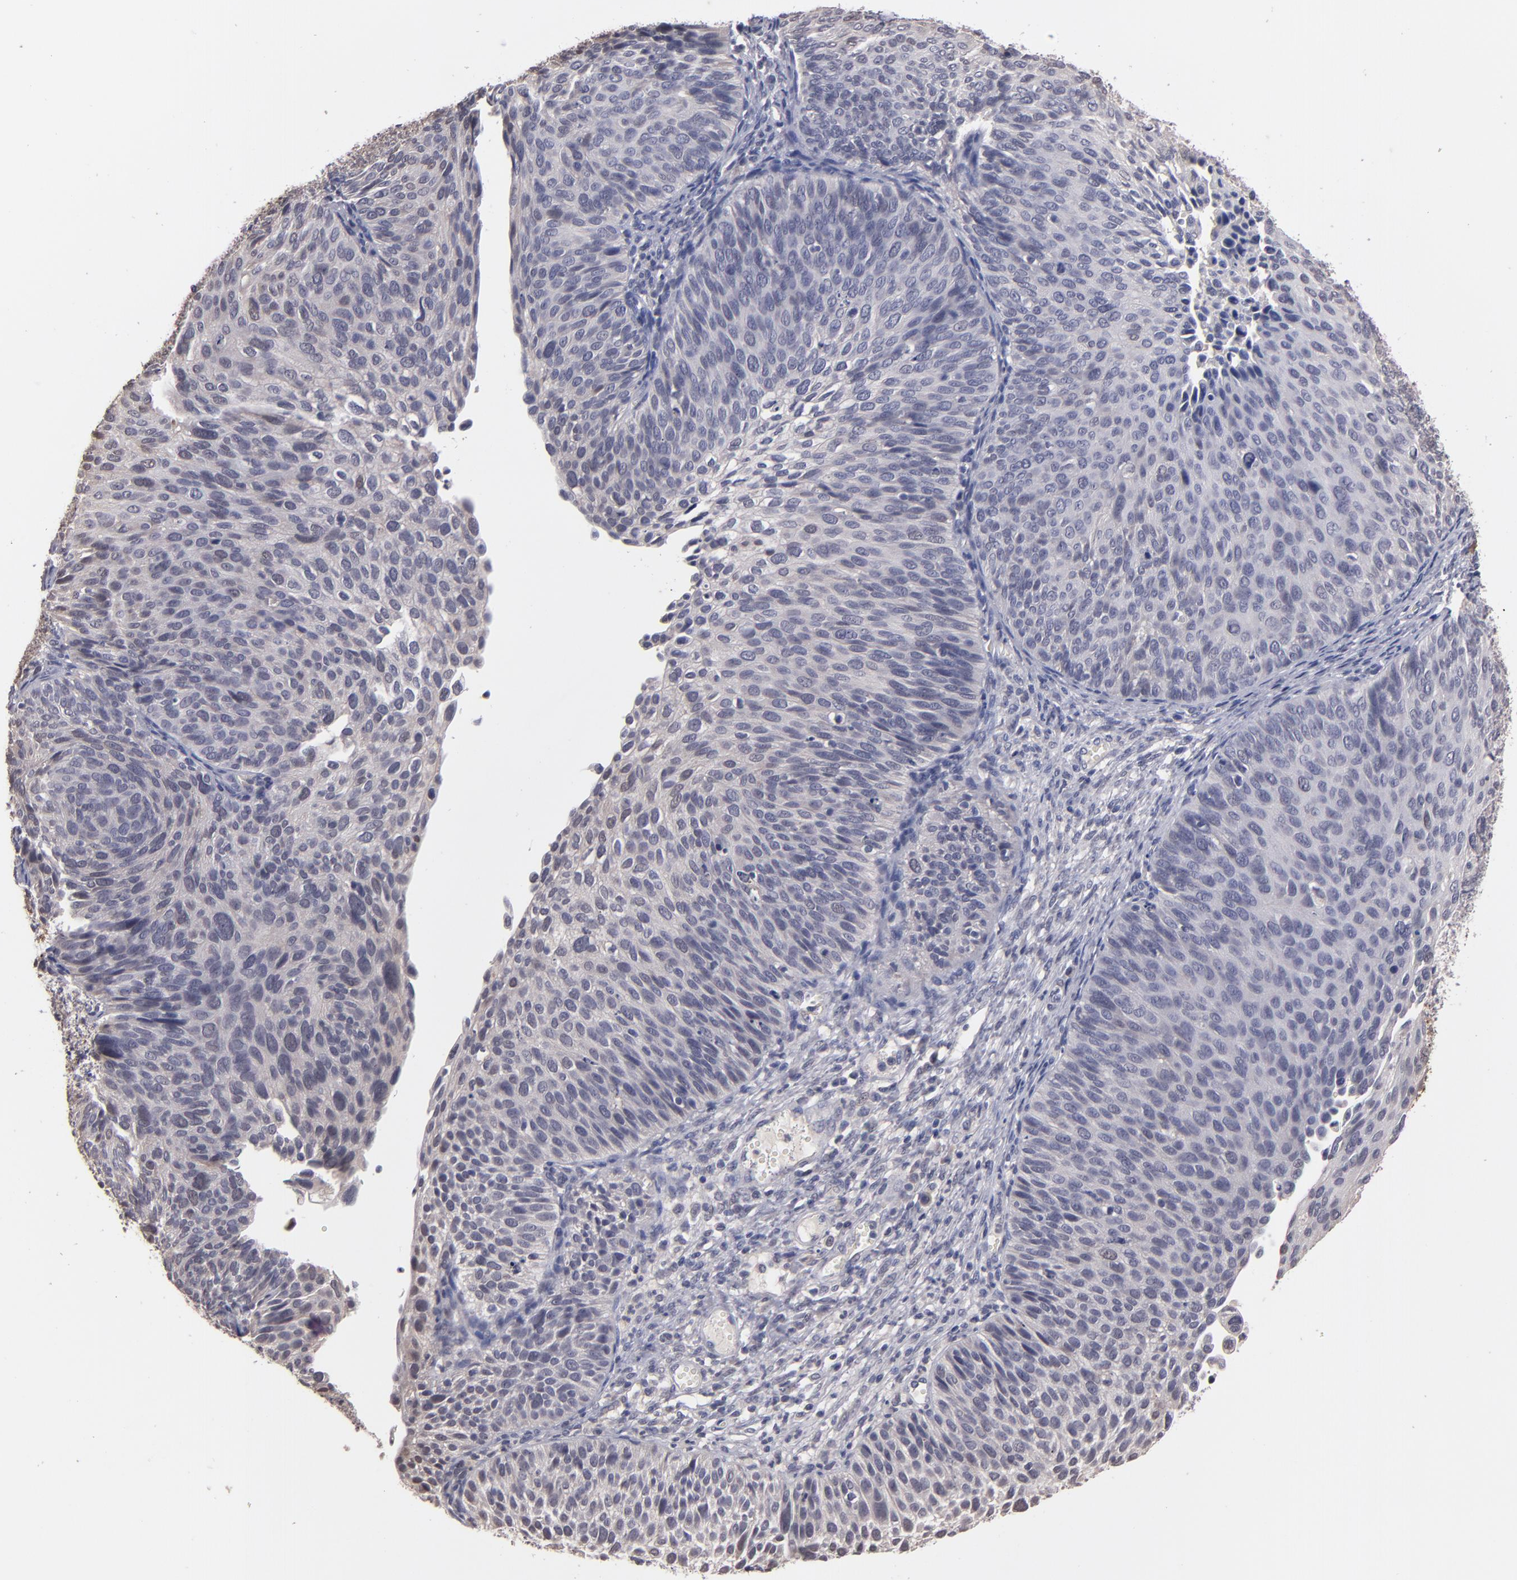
{"staining": {"intensity": "negative", "quantity": "none", "location": "none"}, "tissue": "cervical cancer", "cell_type": "Tumor cells", "image_type": "cancer", "snomed": [{"axis": "morphology", "description": "Squamous cell carcinoma, NOS"}, {"axis": "topography", "description": "Cervix"}], "caption": "Tumor cells show no significant protein expression in squamous cell carcinoma (cervical).", "gene": "S100A1", "patient": {"sex": "female", "age": 36}}